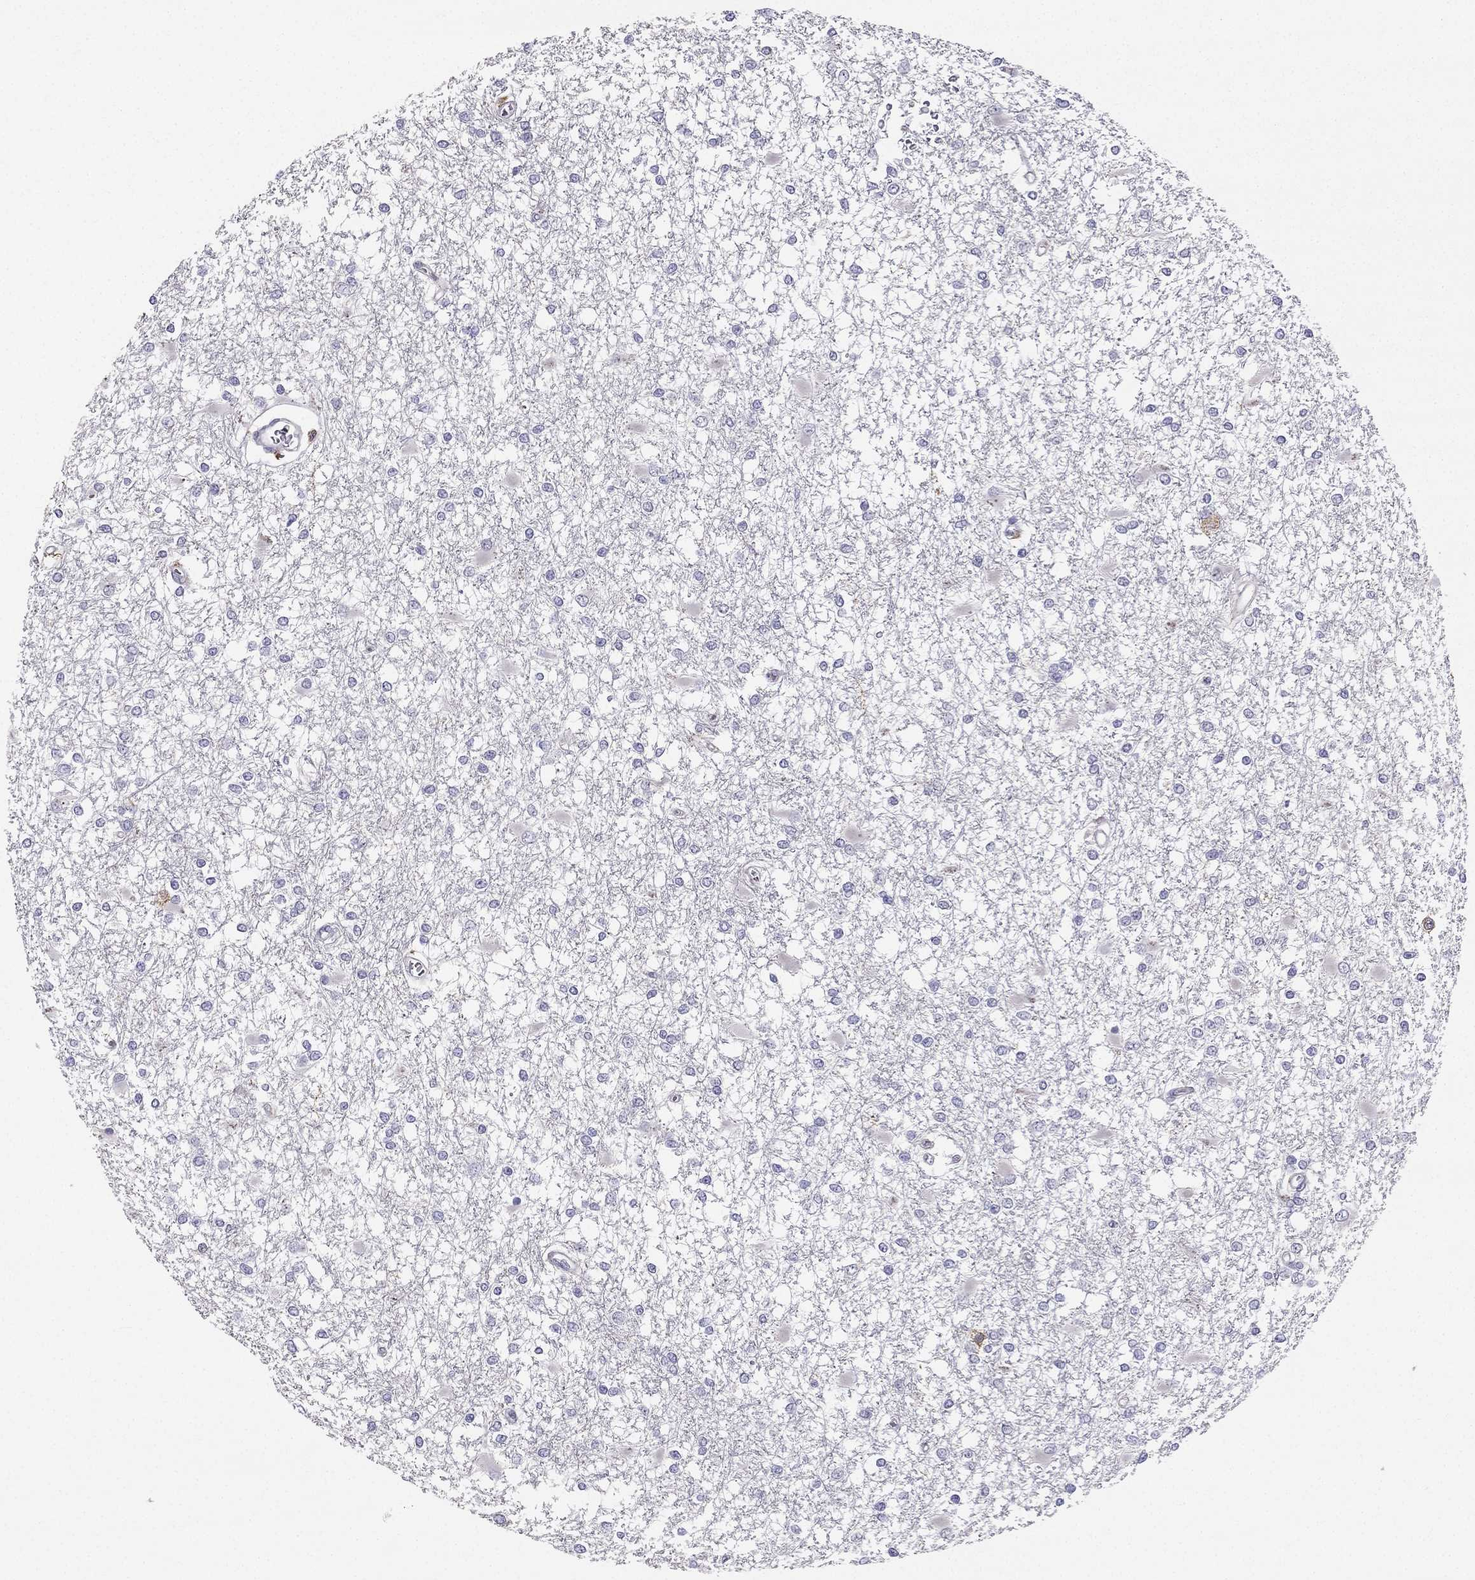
{"staining": {"intensity": "negative", "quantity": "none", "location": "none"}, "tissue": "glioma", "cell_type": "Tumor cells", "image_type": "cancer", "snomed": [{"axis": "morphology", "description": "Glioma, malignant, High grade"}, {"axis": "topography", "description": "Cerebral cortex"}], "caption": "Immunohistochemical staining of malignant glioma (high-grade) shows no significant expression in tumor cells. (DAB IHC, high magnification).", "gene": "LMTK3", "patient": {"sex": "male", "age": 79}}